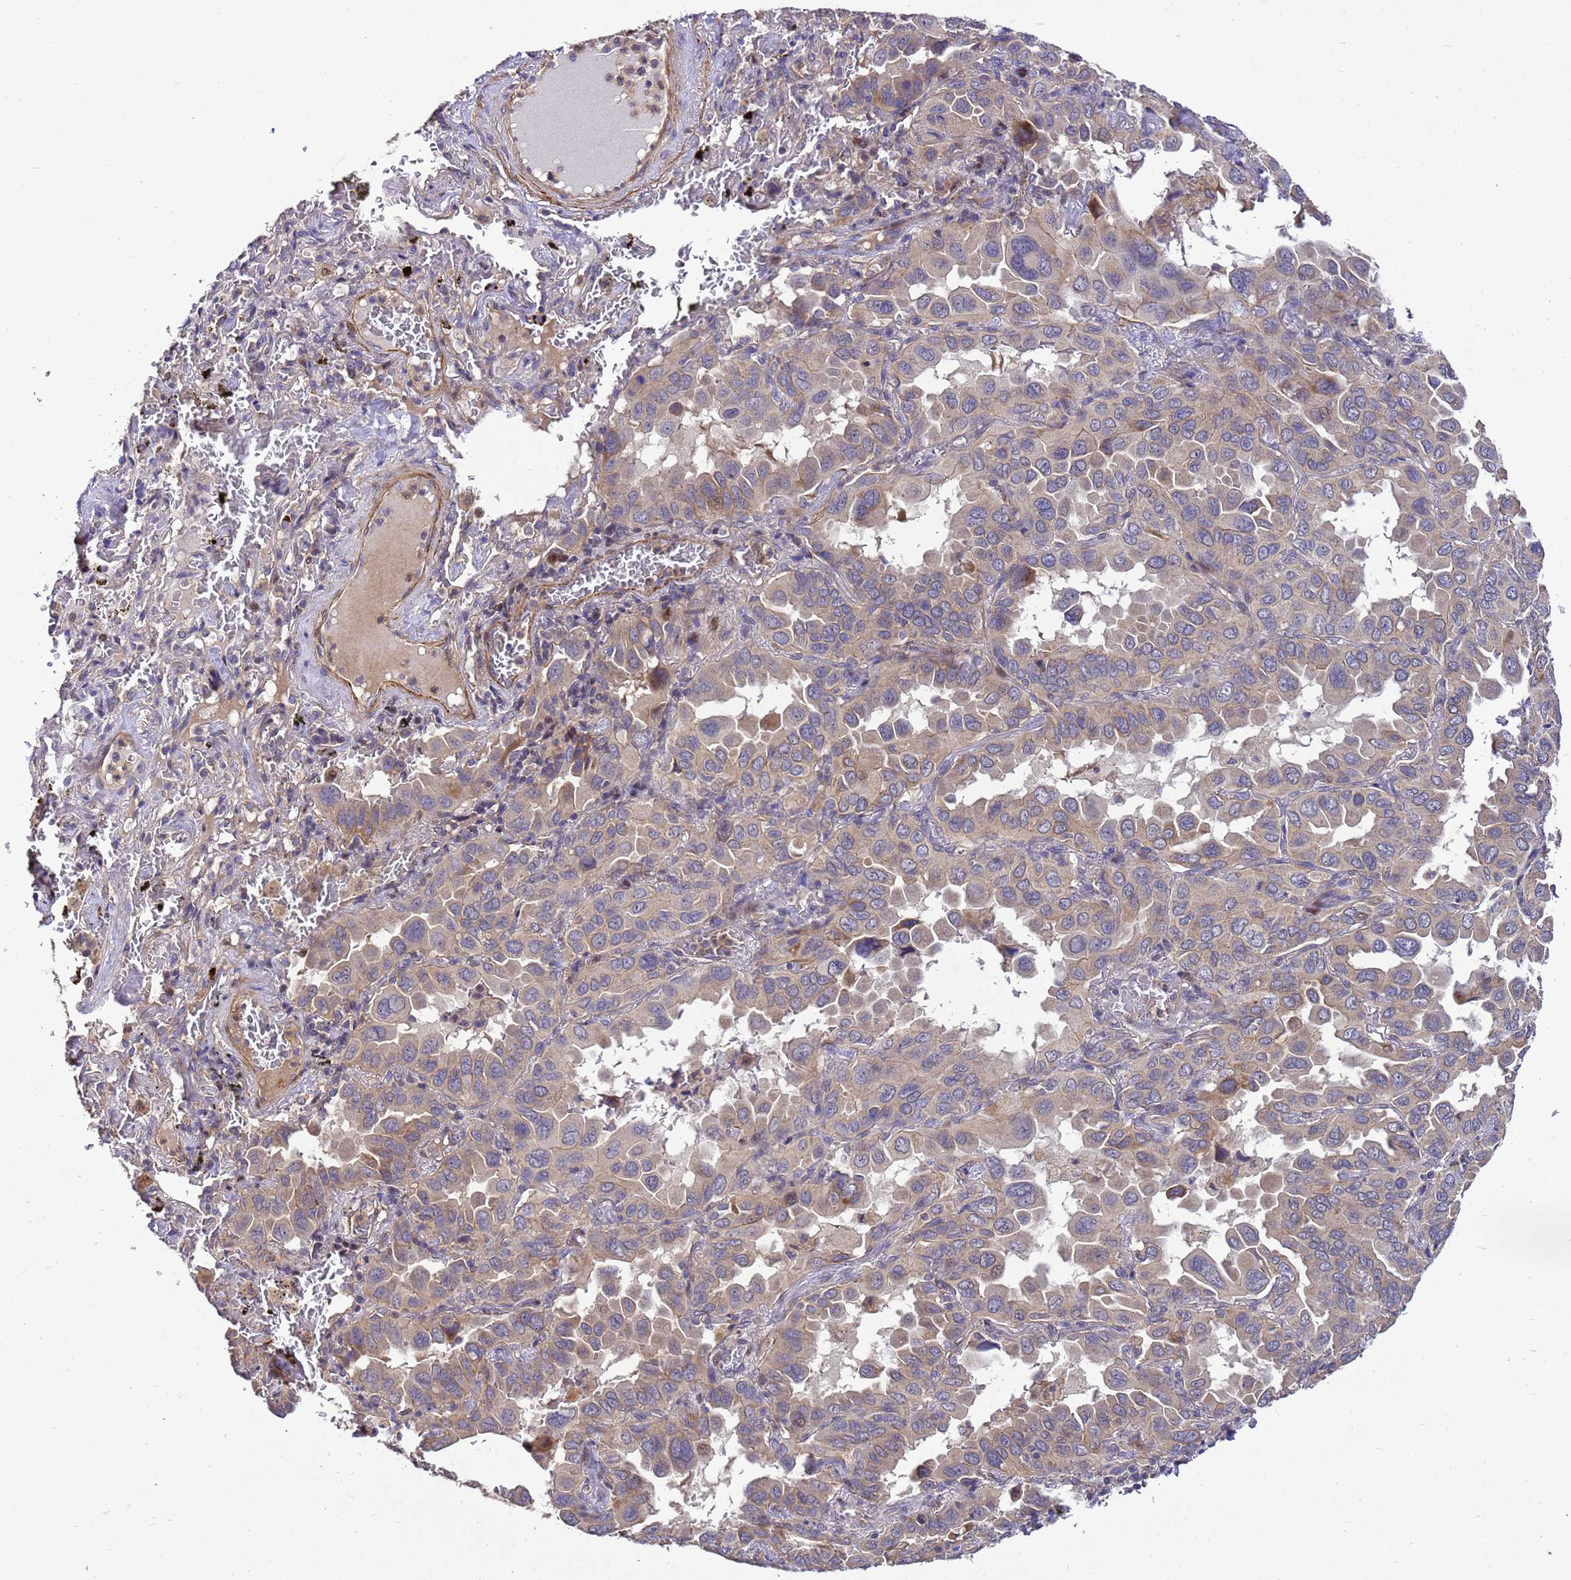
{"staining": {"intensity": "weak", "quantity": ">75%", "location": "cytoplasmic/membranous"}, "tissue": "lung cancer", "cell_type": "Tumor cells", "image_type": "cancer", "snomed": [{"axis": "morphology", "description": "Adenocarcinoma, NOS"}, {"axis": "topography", "description": "Lung"}], "caption": "IHC histopathology image of neoplastic tissue: human lung cancer (adenocarcinoma) stained using immunohistochemistry shows low levels of weak protein expression localized specifically in the cytoplasmic/membranous of tumor cells, appearing as a cytoplasmic/membranous brown color.", "gene": "RSPRY1", "patient": {"sex": "male", "age": 64}}